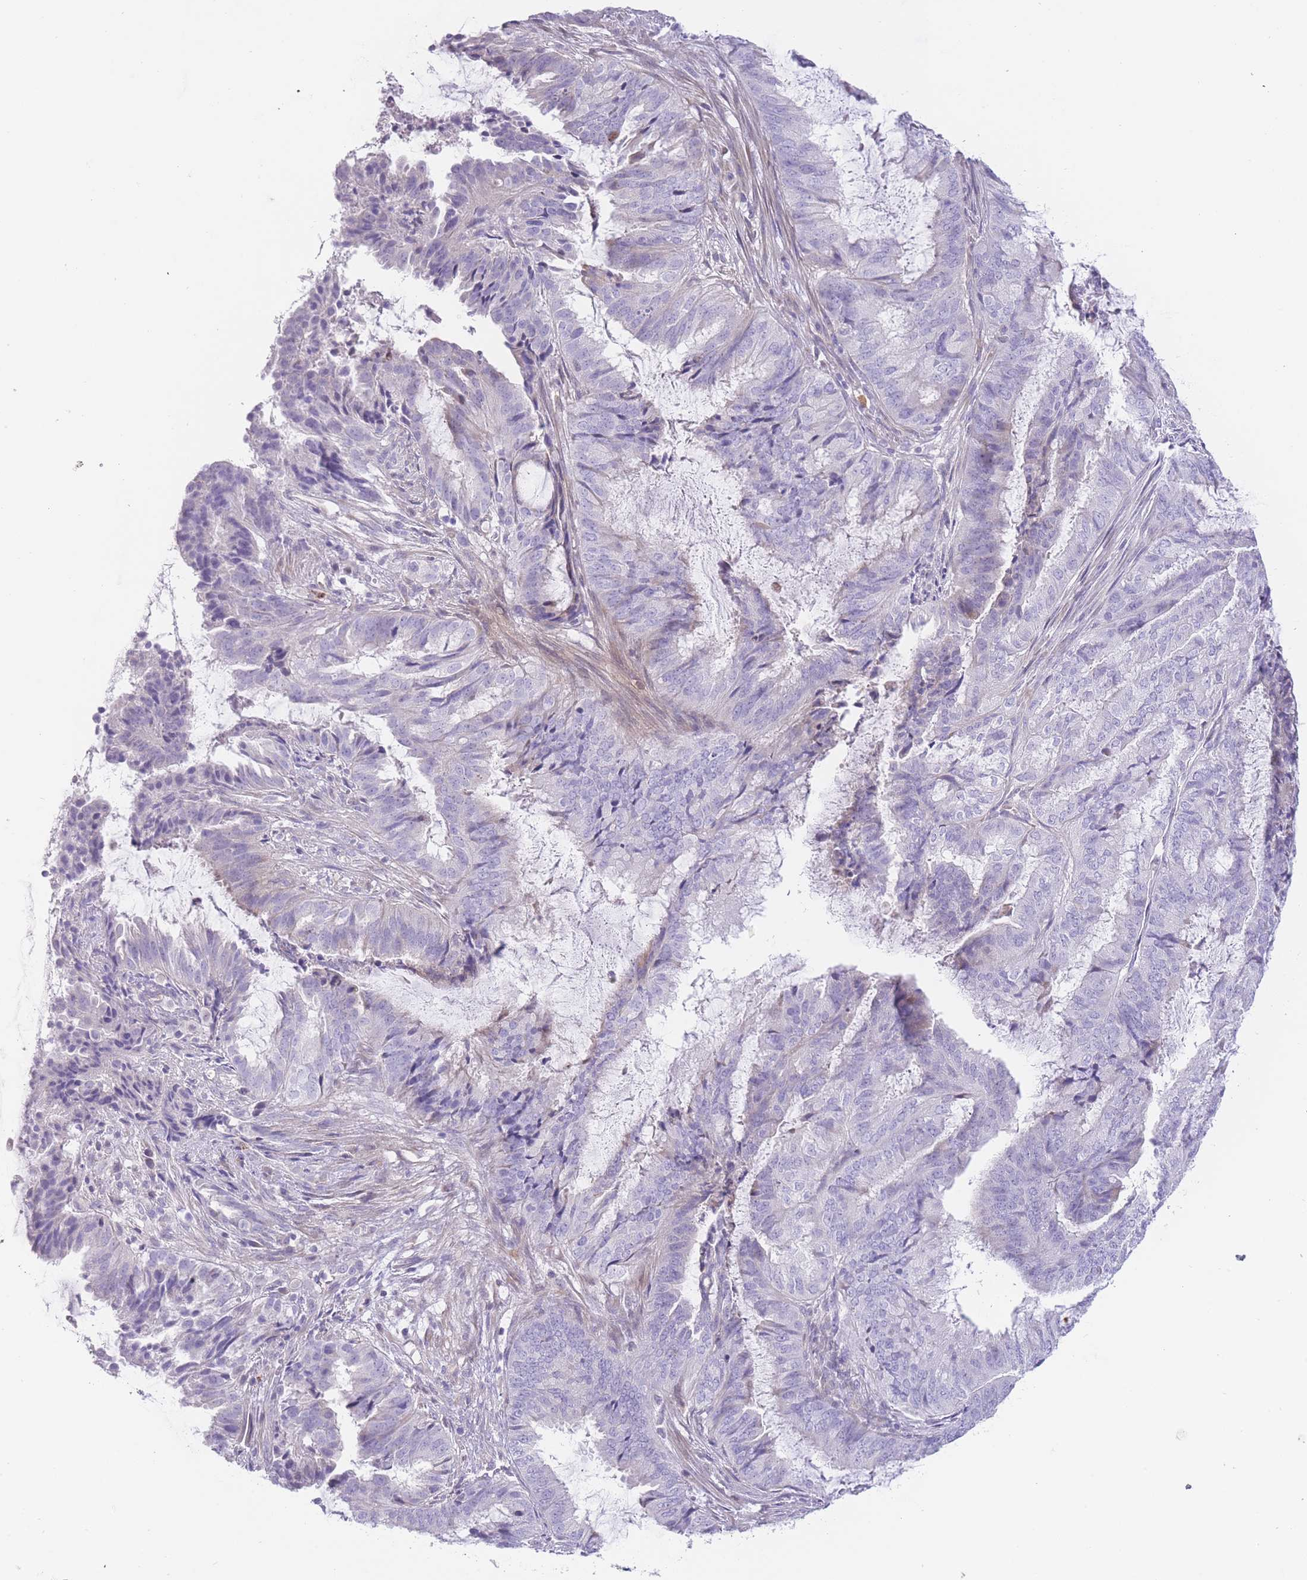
{"staining": {"intensity": "negative", "quantity": "none", "location": "none"}, "tissue": "endometrial cancer", "cell_type": "Tumor cells", "image_type": "cancer", "snomed": [{"axis": "morphology", "description": "Adenocarcinoma, NOS"}, {"axis": "topography", "description": "Endometrium"}], "caption": "Endometrial cancer stained for a protein using IHC shows no staining tumor cells.", "gene": "IMPG1", "patient": {"sex": "female", "age": 51}}